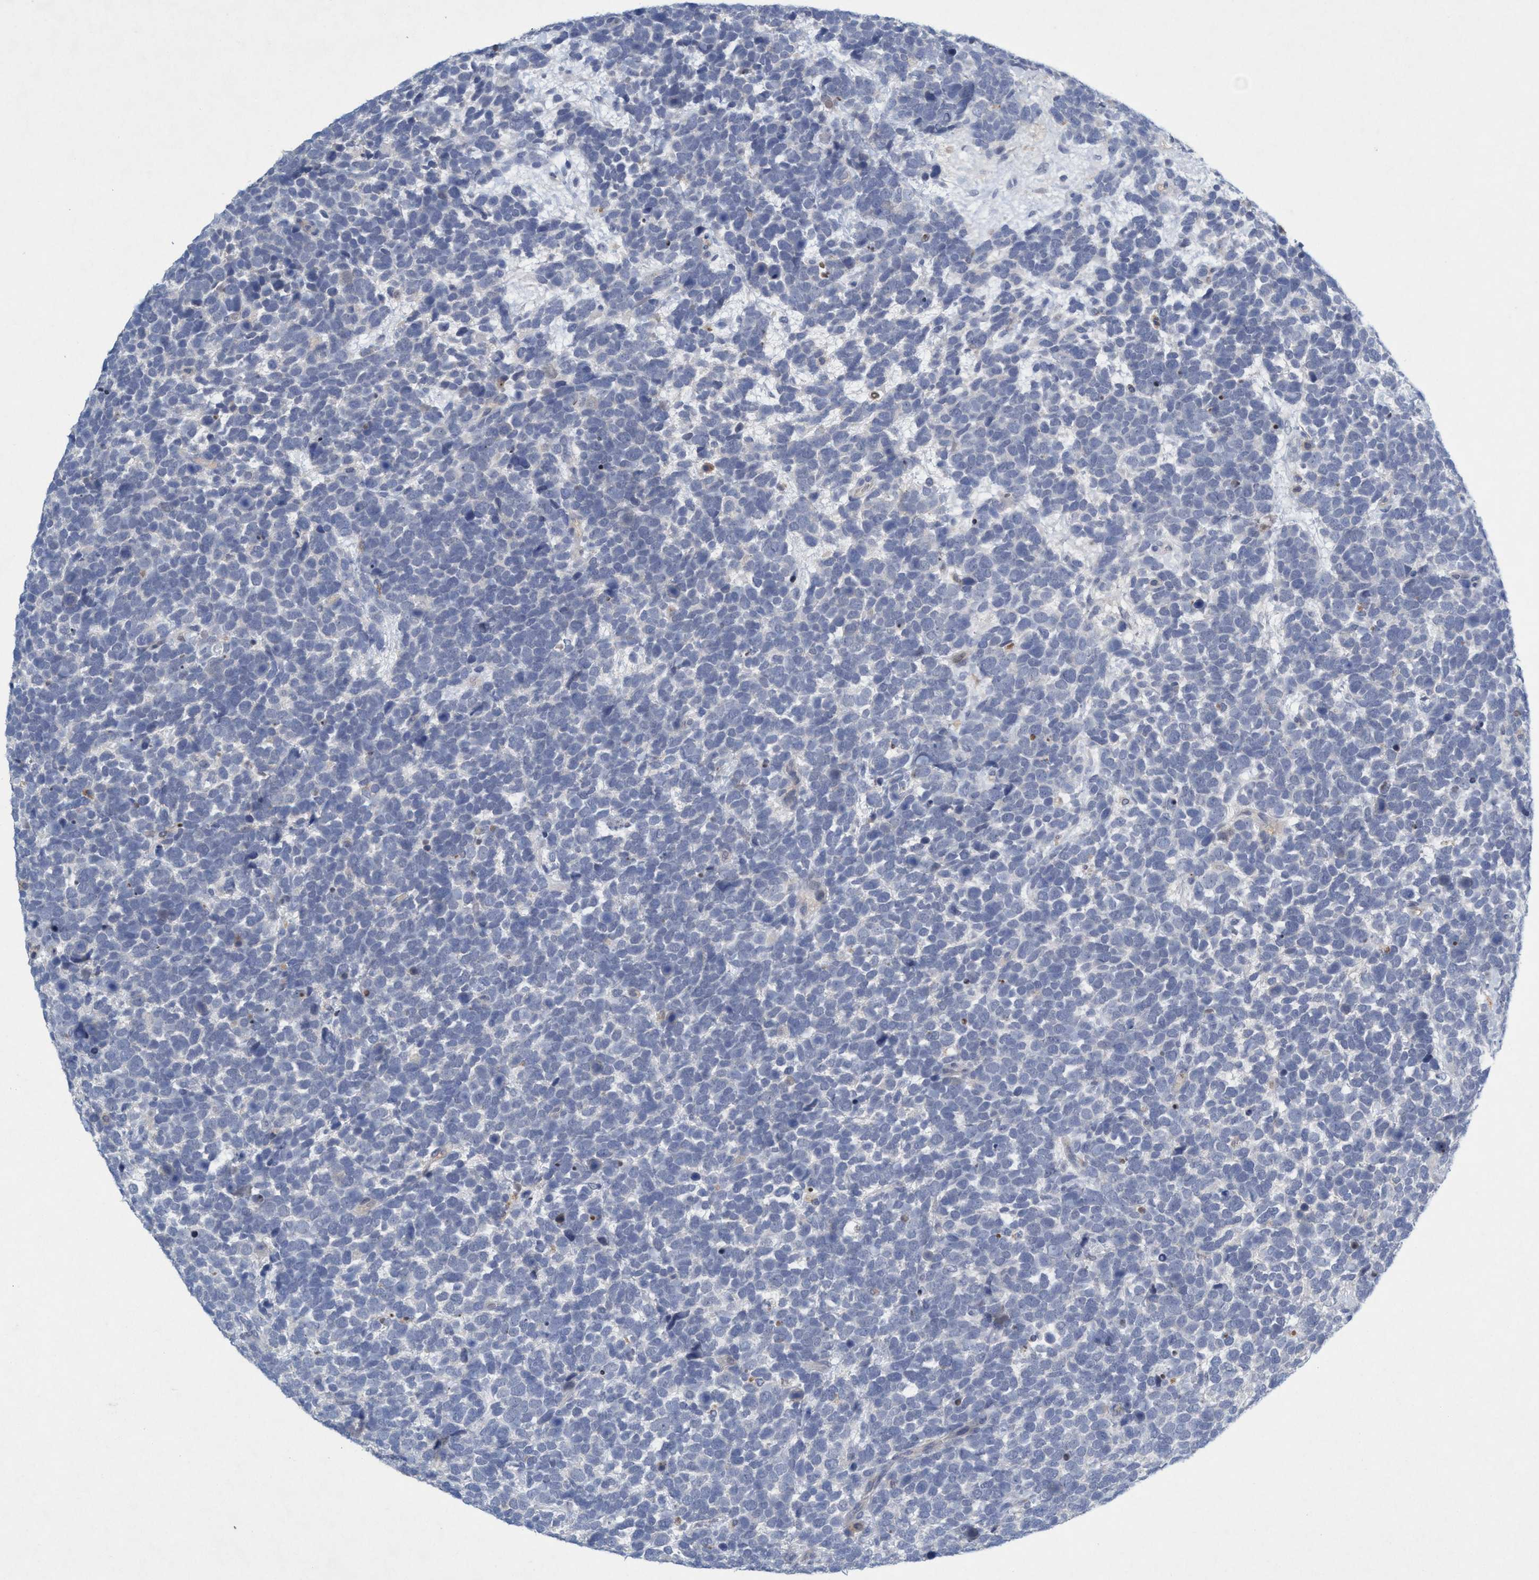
{"staining": {"intensity": "negative", "quantity": "none", "location": "none"}, "tissue": "urothelial cancer", "cell_type": "Tumor cells", "image_type": "cancer", "snomed": [{"axis": "morphology", "description": "Urothelial carcinoma, High grade"}, {"axis": "topography", "description": "Urinary bladder"}], "caption": "Tumor cells show no significant expression in high-grade urothelial carcinoma.", "gene": "RNF208", "patient": {"sex": "female", "age": 82}}